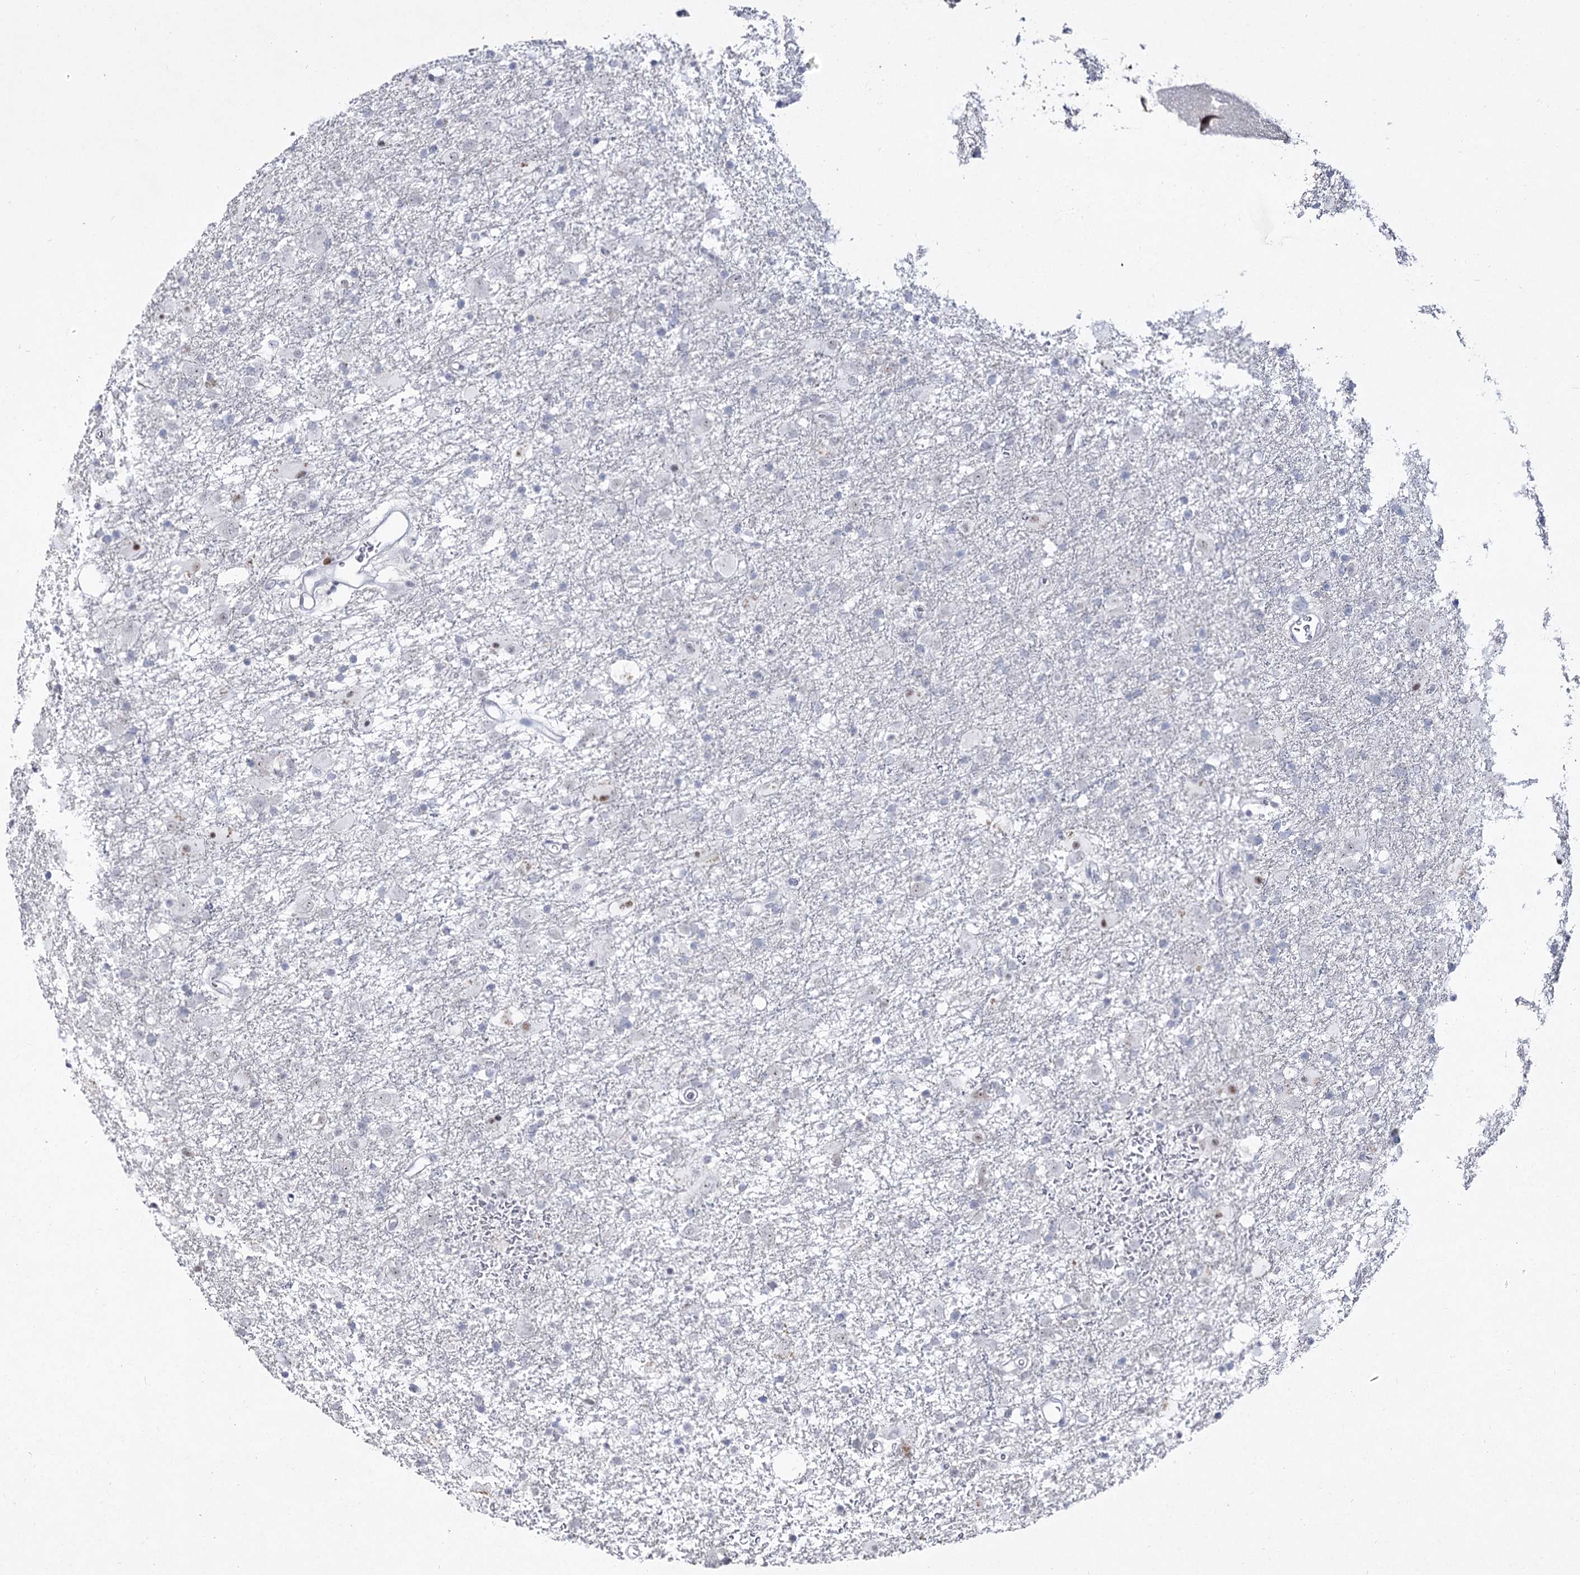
{"staining": {"intensity": "negative", "quantity": "none", "location": "none"}, "tissue": "glioma", "cell_type": "Tumor cells", "image_type": "cancer", "snomed": [{"axis": "morphology", "description": "Glioma, malignant, Low grade"}, {"axis": "topography", "description": "Brain"}], "caption": "Immunohistochemical staining of malignant glioma (low-grade) demonstrates no significant positivity in tumor cells.", "gene": "DDX50", "patient": {"sex": "male", "age": 65}}